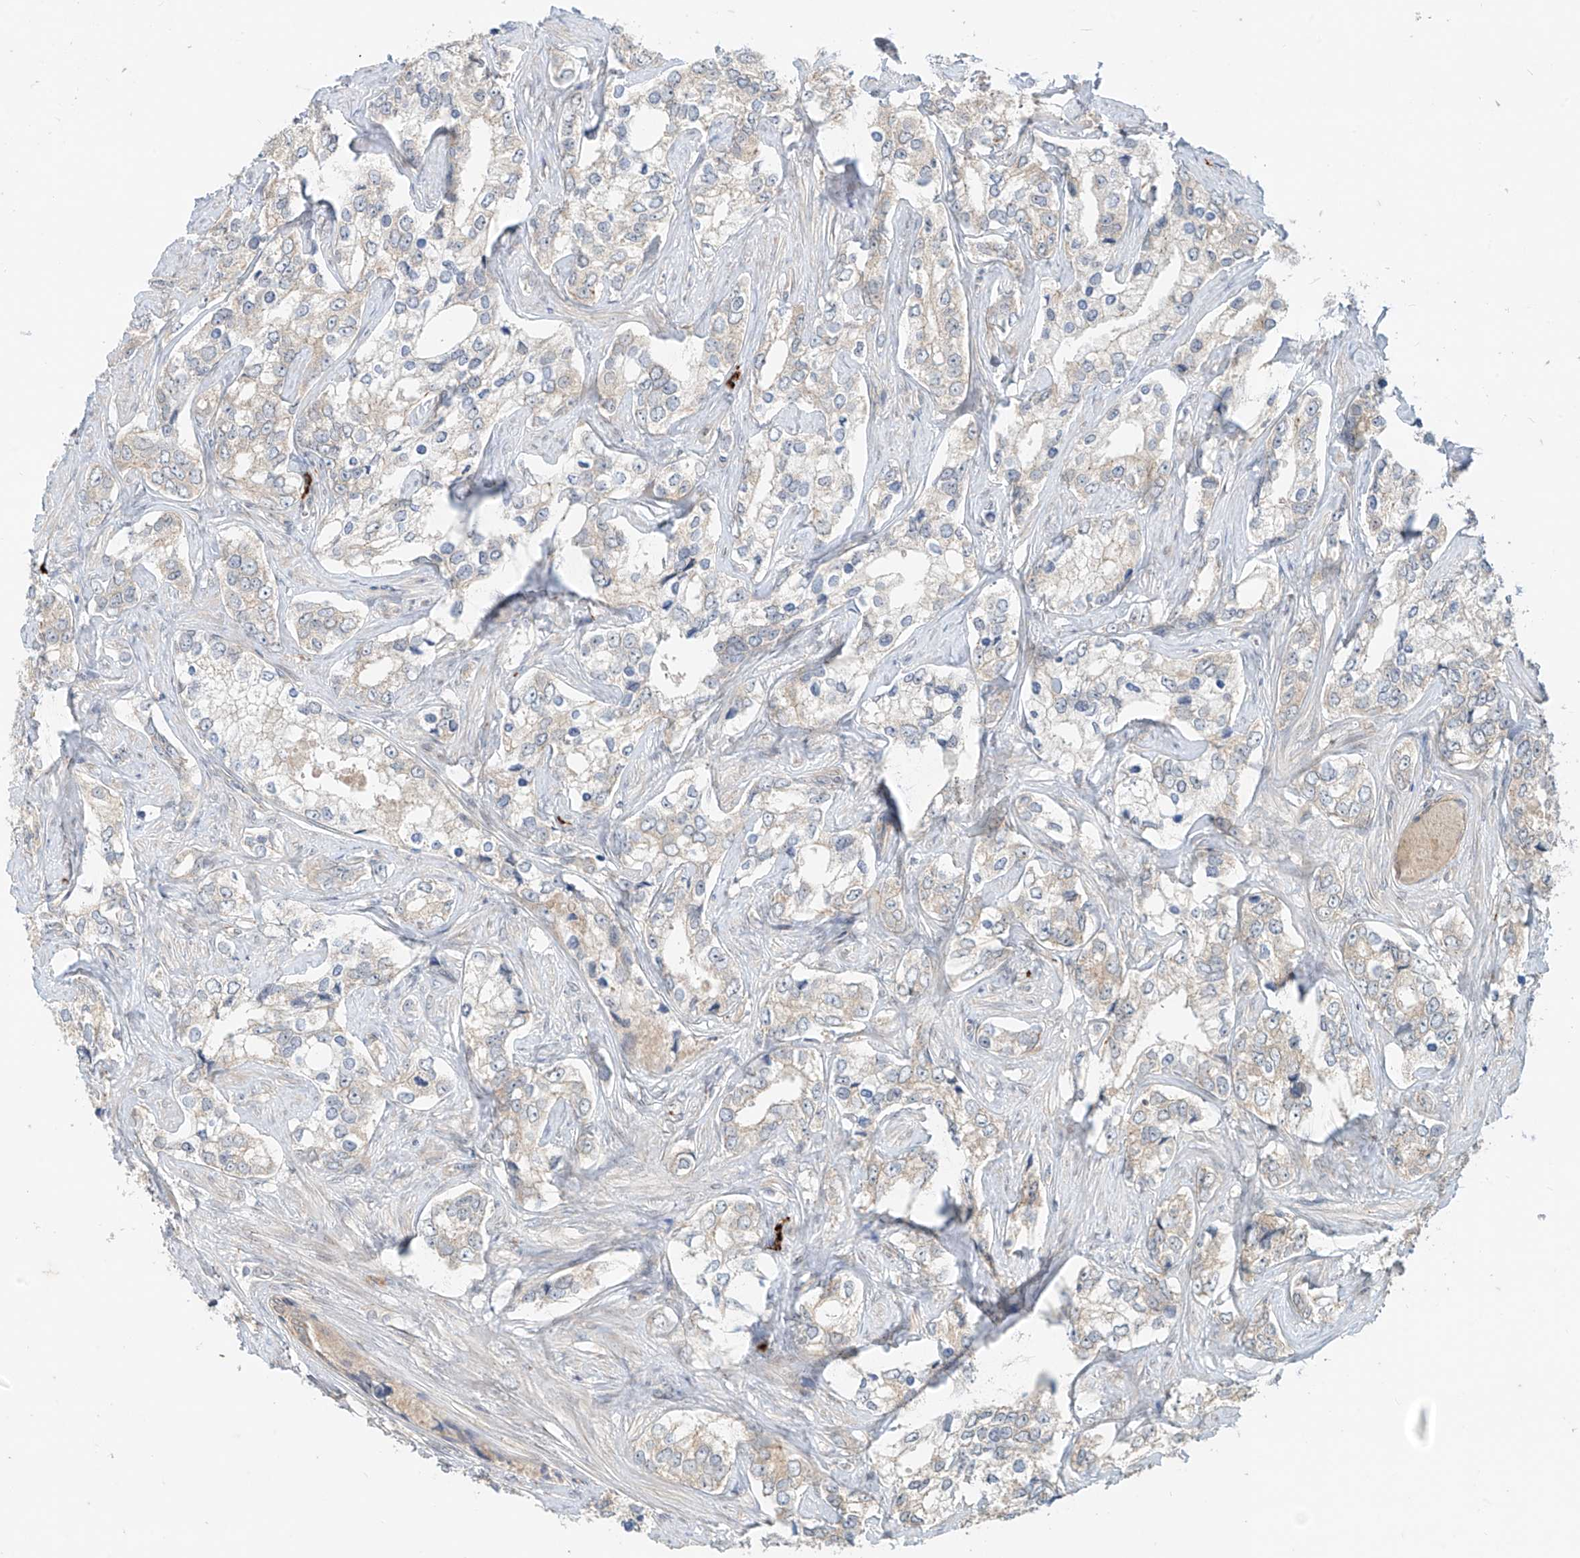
{"staining": {"intensity": "weak", "quantity": "<25%", "location": "cytoplasmic/membranous"}, "tissue": "prostate cancer", "cell_type": "Tumor cells", "image_type": "cancer", "snomed": [{"axis": "morphology", "description": "Adenocarcinoma, High grade"}, {"axis": "topography", "description": "Prostate"}], "caption": "High magnification brightfield microscopy of prostate high-grade adenocarcinoma stained with DAB (3,3'-diaminobenzidine) (brown) and counterstained with hematoxylin (blue): tumor cells show no significant positivity.", "gene": "MTUS2", "patient": {"sex": "male", "age": 66}}